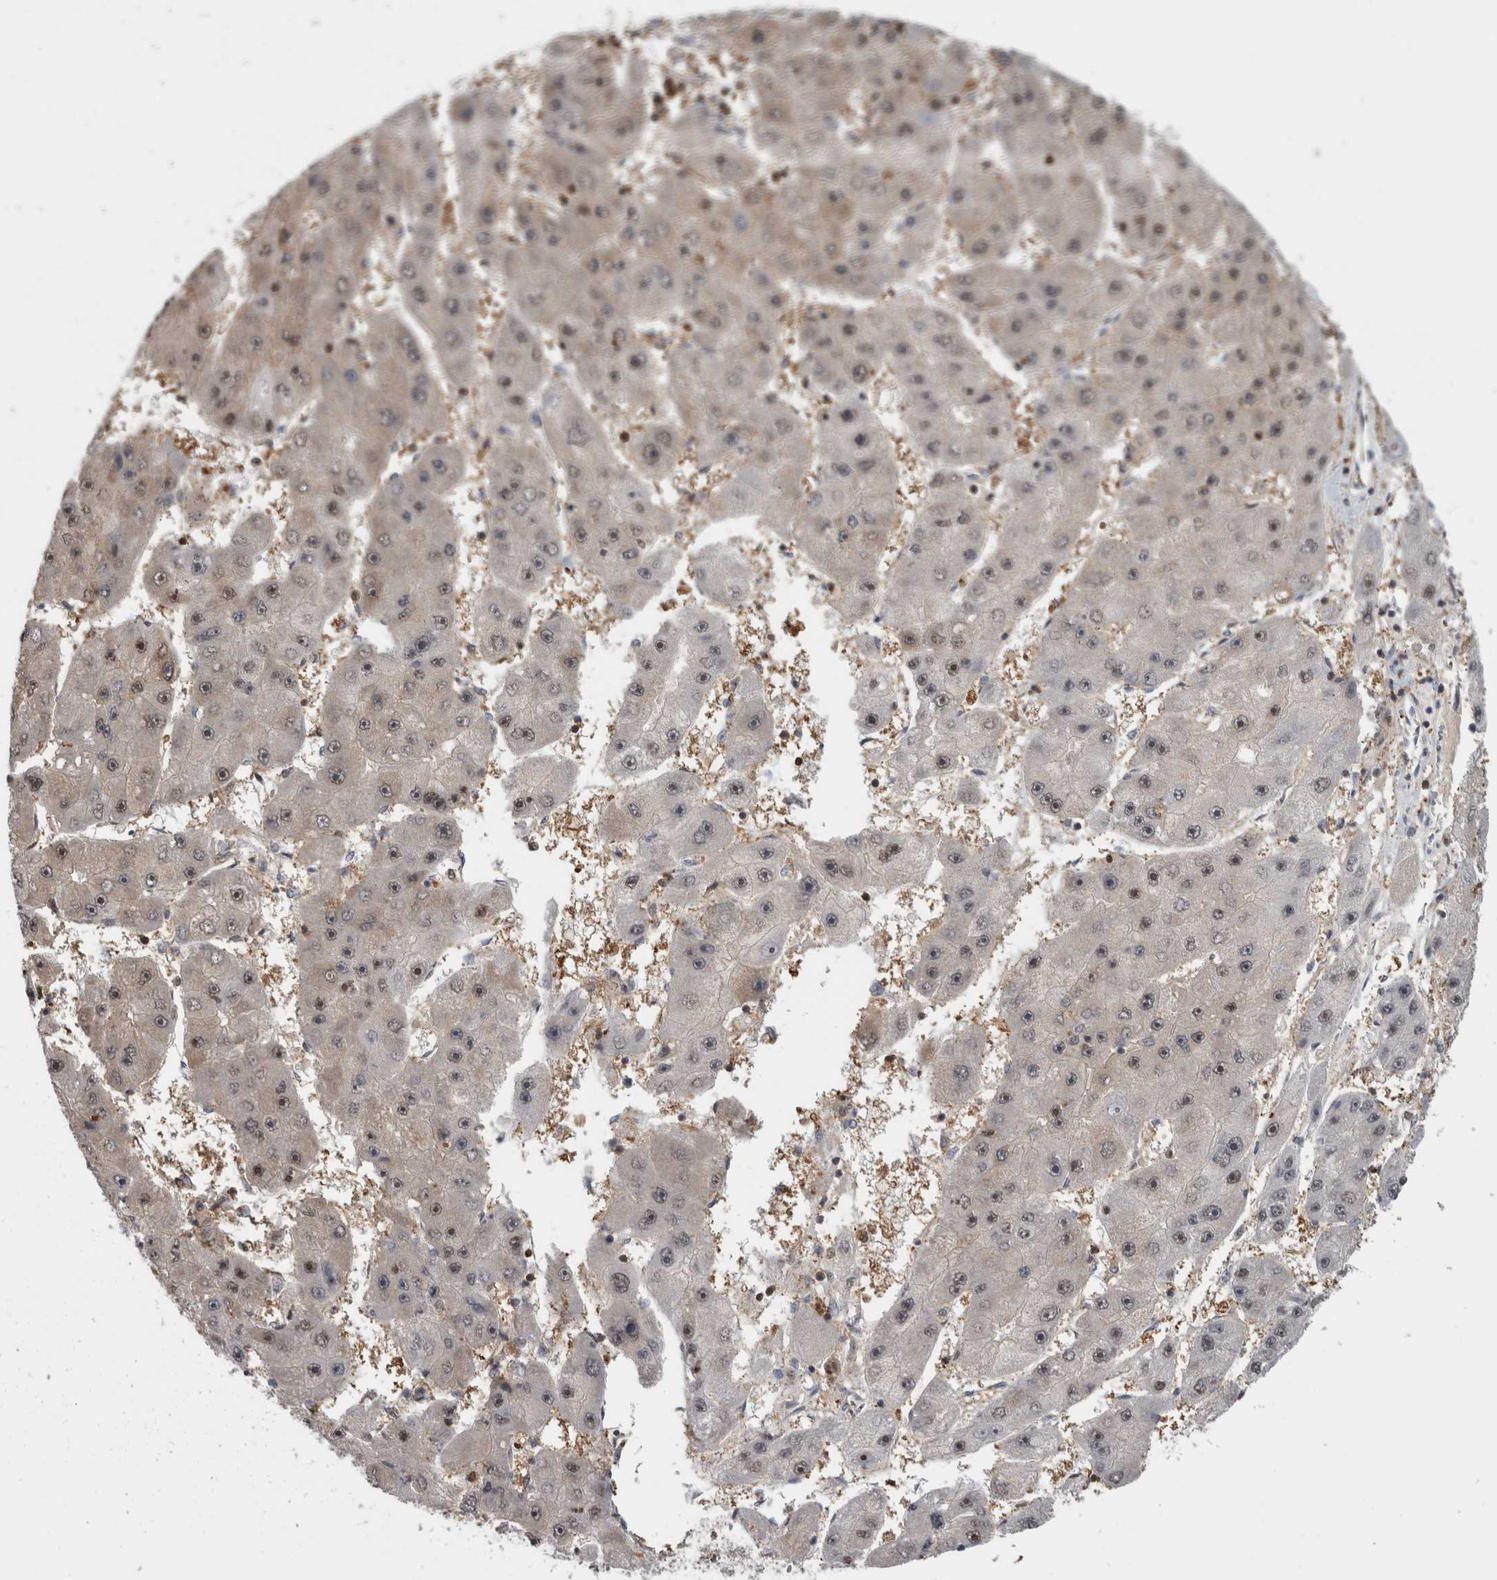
{"staining": {"intensity": "moderate", "quantity": "<25%", "location": "nuclear"}, "tissue": "liver cancer", "cell_type": "Tumor cells", "image_type": "cancer", "snomed": [{"axis": "morphology", "description": "Carcinoma, Hepatocellular, NOS"}, {"axis": "topography", "description": "Liver"}], "caption": "This is an image of immunohistochemistry staining of liver cancer, which shows moderate positivity in the nuclear of tumor cells.", "gene": "TDRD7", "patient": {"sex": "female", "age": 61}}